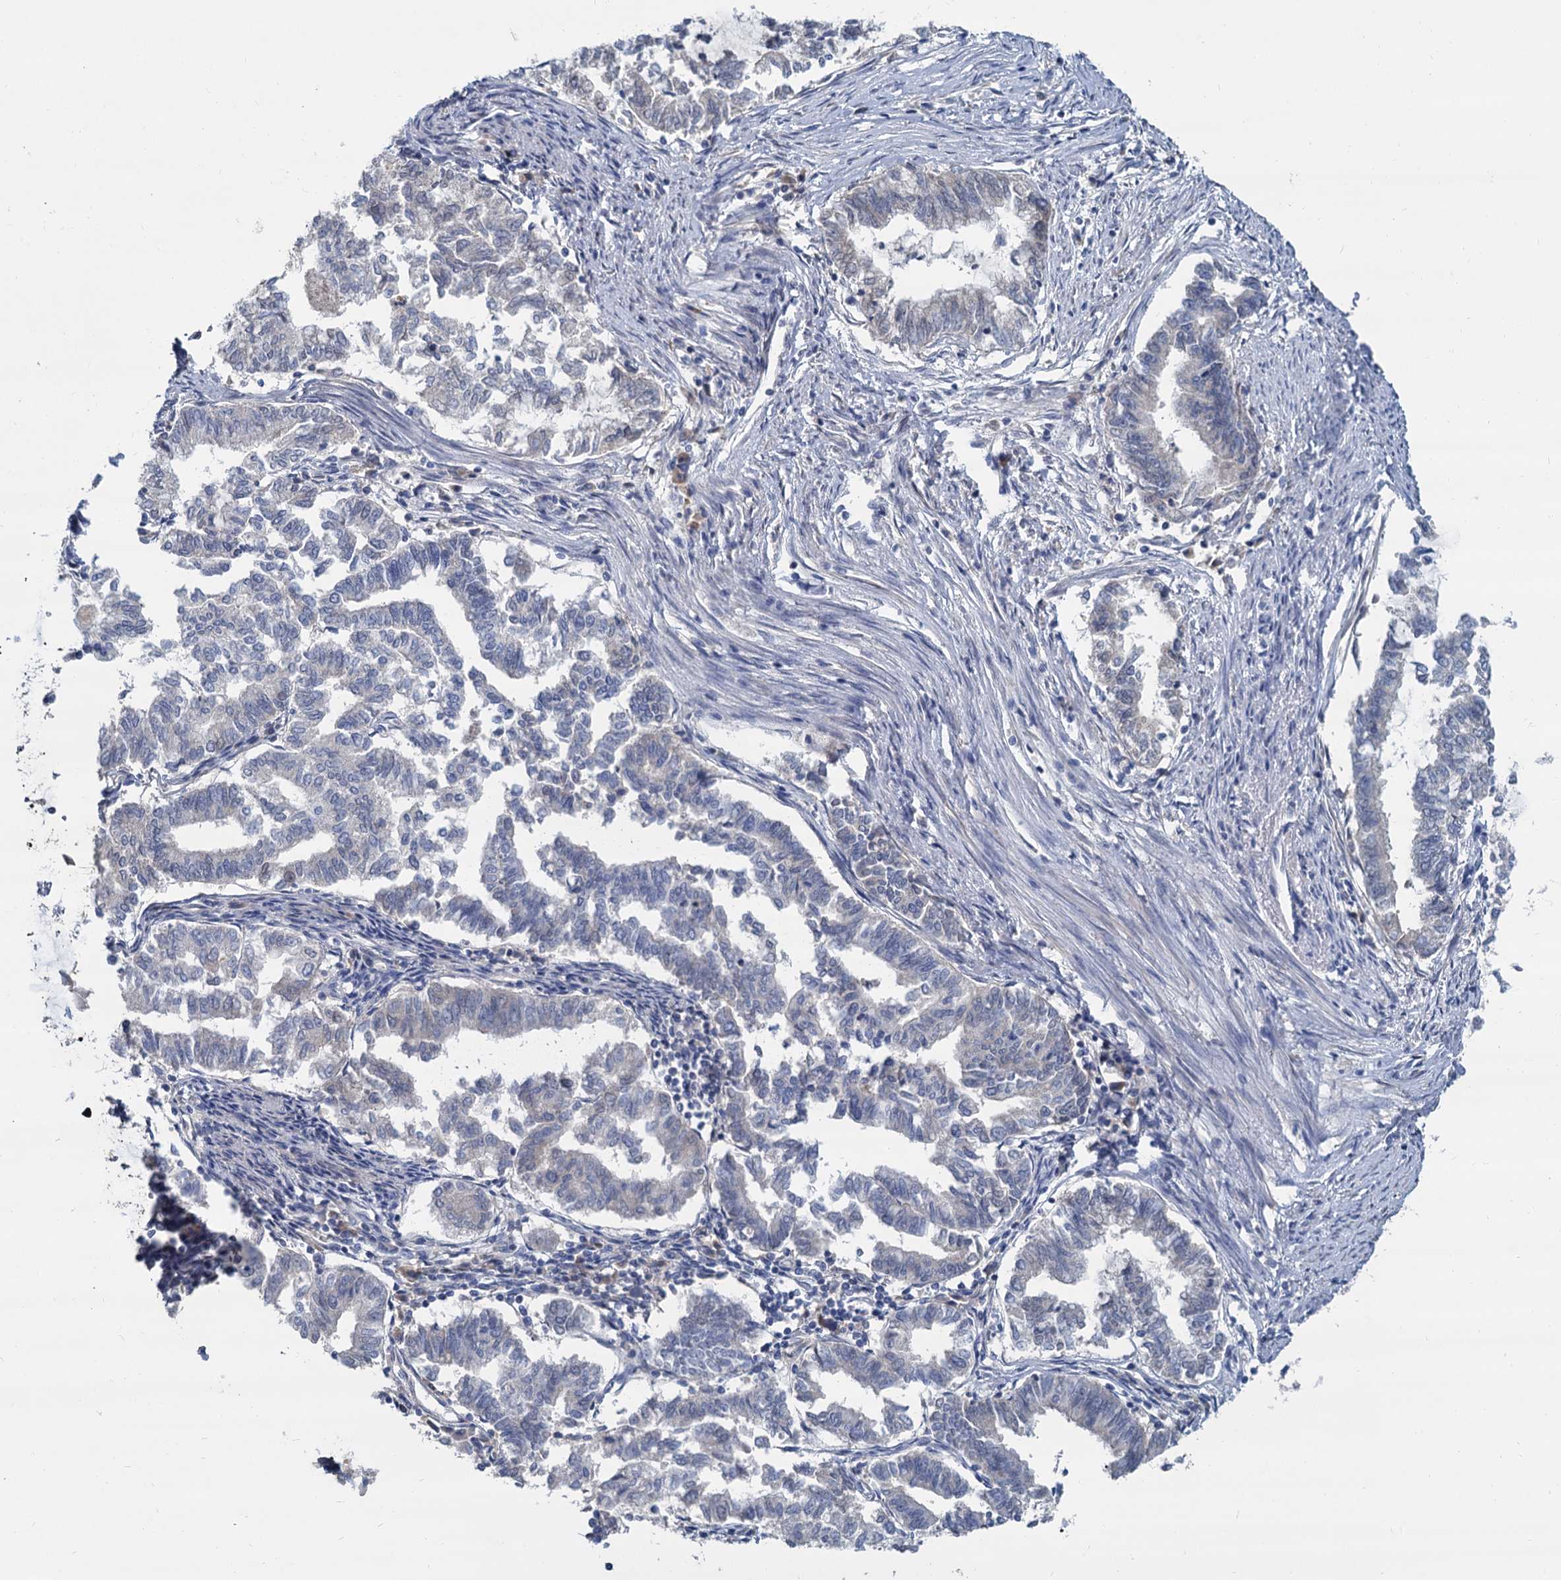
{"staining": {"intensity": "negative", "quantity": "none", "location": "none"}, "tissue": "endometrial cancer", "cell_type": "Tumor cells", "image_type": "cancer", "snomed": [{"axis": "morphology", "description": "Adenocarcinoma, NOS"}, {"axis": "topography", "description": "Endometrium"}], "caption": "This is an immunohistochemistry image of endometrial cancer. There is no staining in tumor cells.", "gene": "ACSM3", "patient": {"sex": "female", "age": 79}}